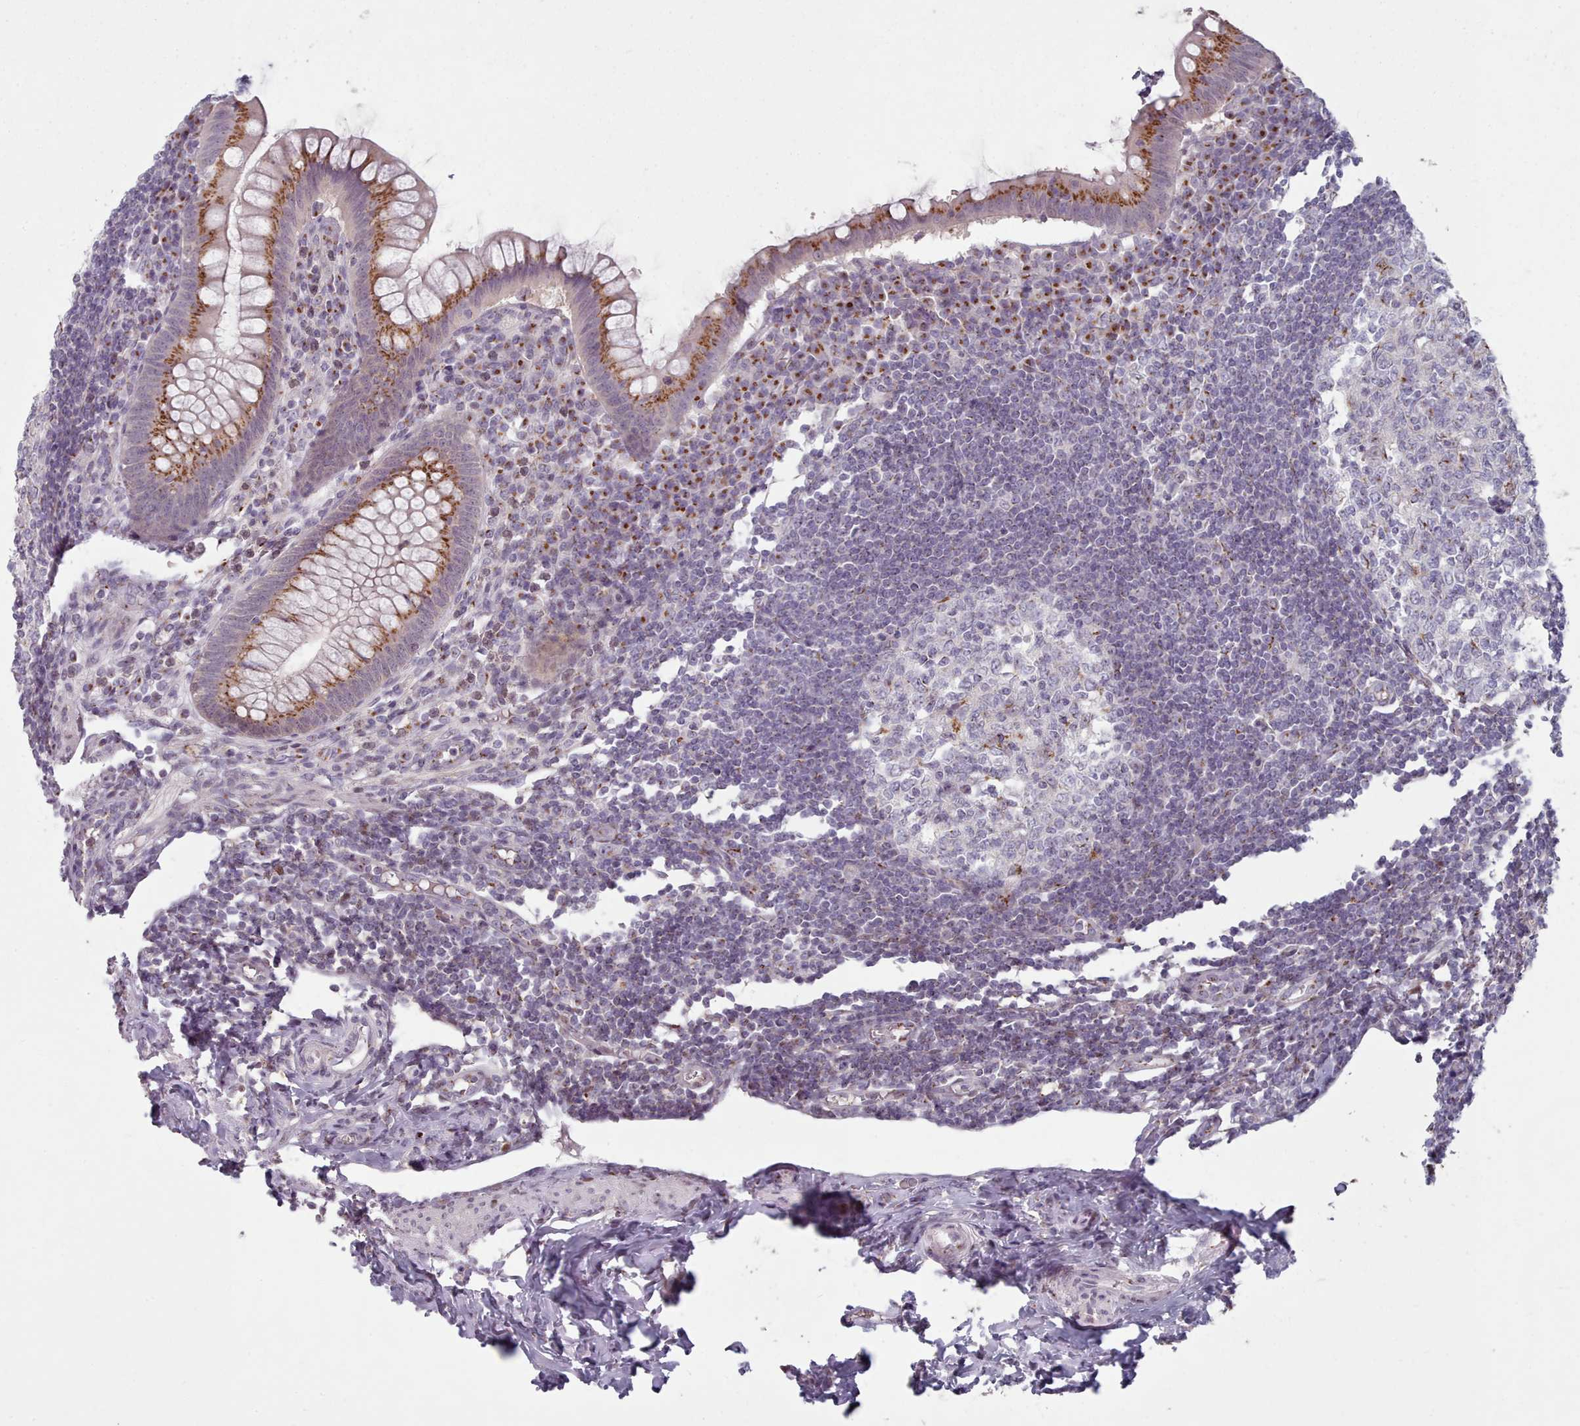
{"staining": {"intensity": "strong", "quantity": ">75%", "location": "cytoplasmic/membranous"}, "tissue": "appendix", "cell_type": "Glandular cells", "image_type": "normal", "snomed": [{"axis": "morphology", "description": "Normal tissue, NOS"}, {"axis": "topography", "description": "Appendix"}], "caption": "Glandular cells demonstrate strong cytoplasmic/membranous expression in approximately >75% of cells in benign appendix. (Brightfield microscopy of DAB IHC at high magnification).", "gene": "MAN1B1", "patient": {"sex": "female", "age": 33}}